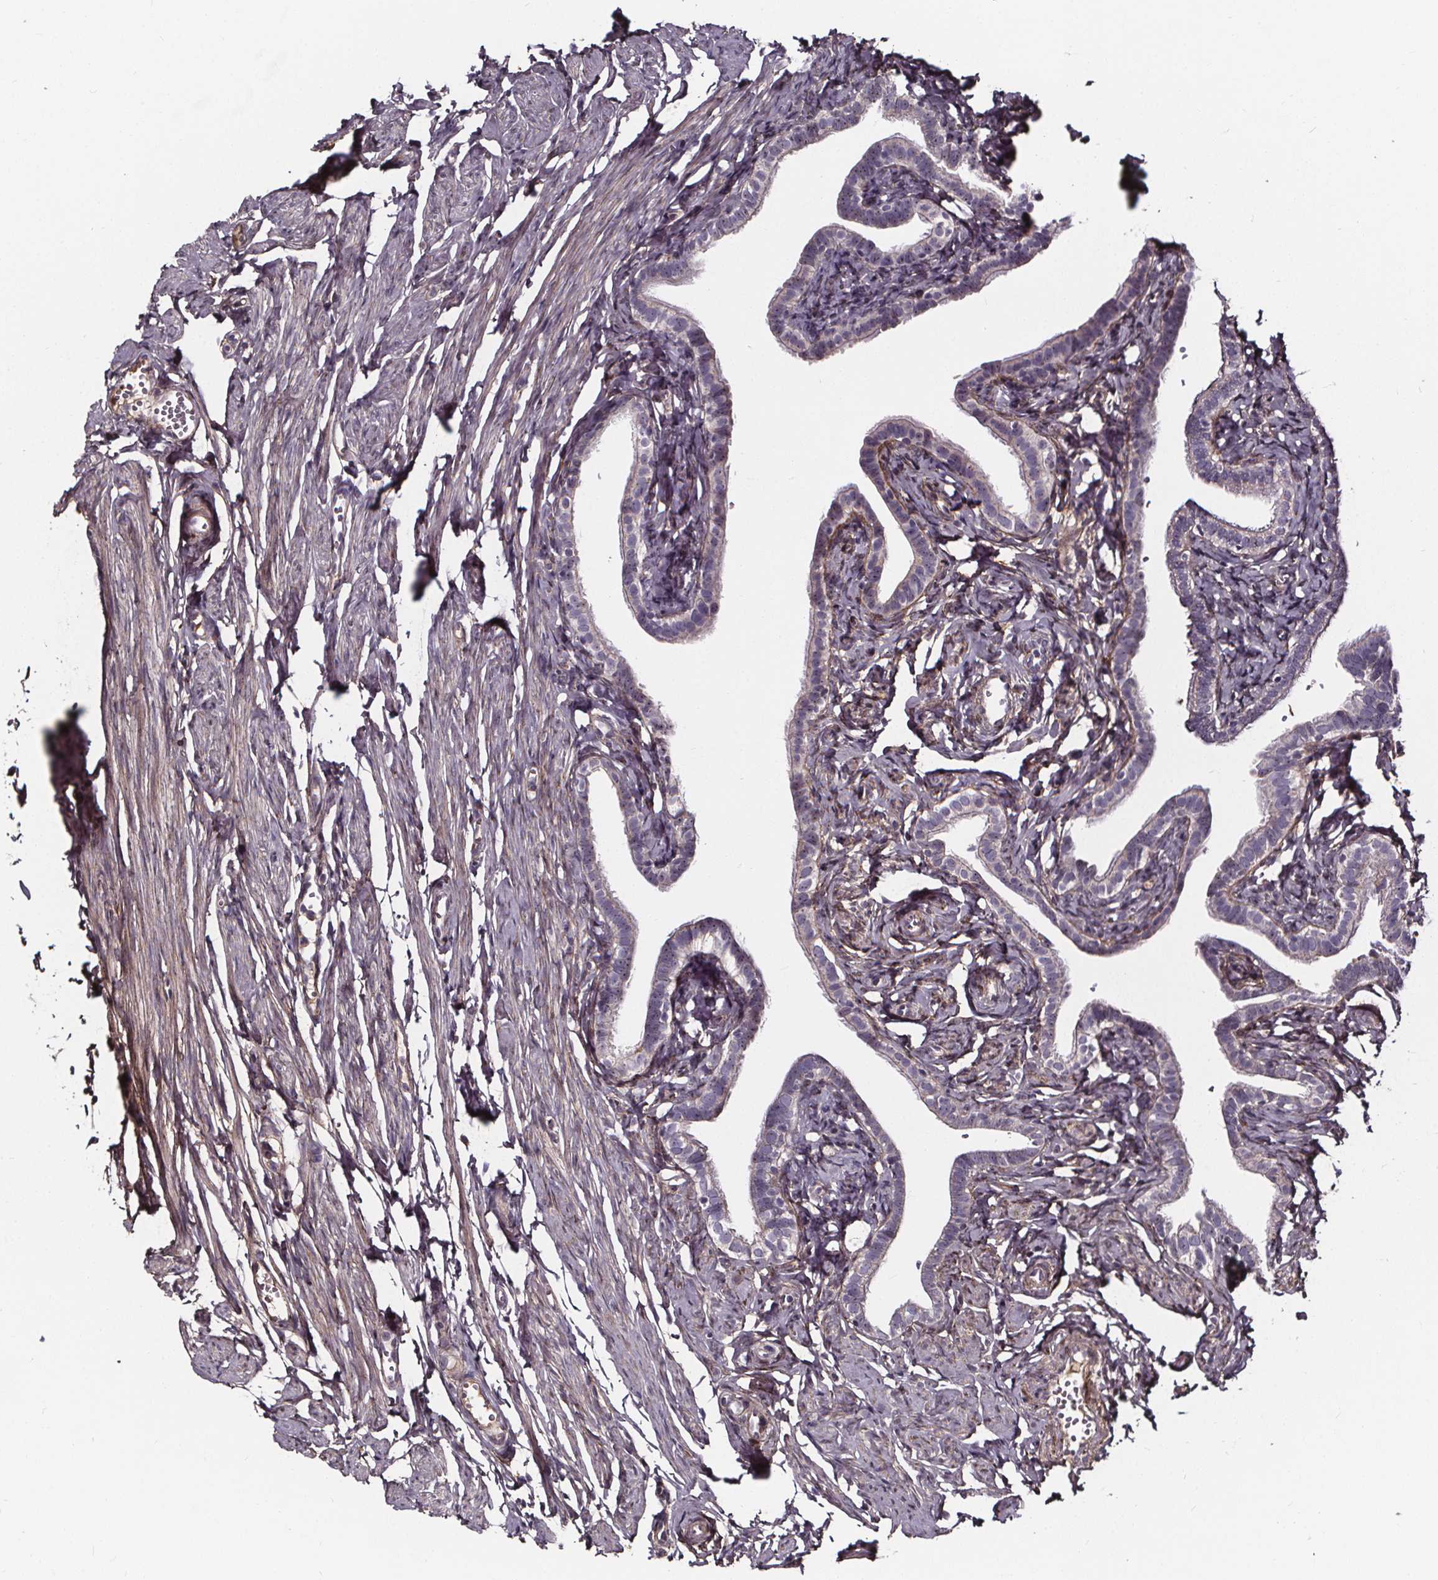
{"staining": {"intensity": "negative", "quantity": "none", "location": "none"}, "tissue": "fallopian tube", "cell_type": "Glandular cells", "image_type": "normal", "snomed": [{"axis": "morphology", "description": "Normal tissue, NOS"}, {"axis": "topography", "description": "Fallopian tube"}], "caption": "This is an immunohistochemistry histopathology image of benign human fallopian tube. There is no expression in glandular cells.", "gene": "AEBP1", "patient": {"sex": "female", "age": 41}}